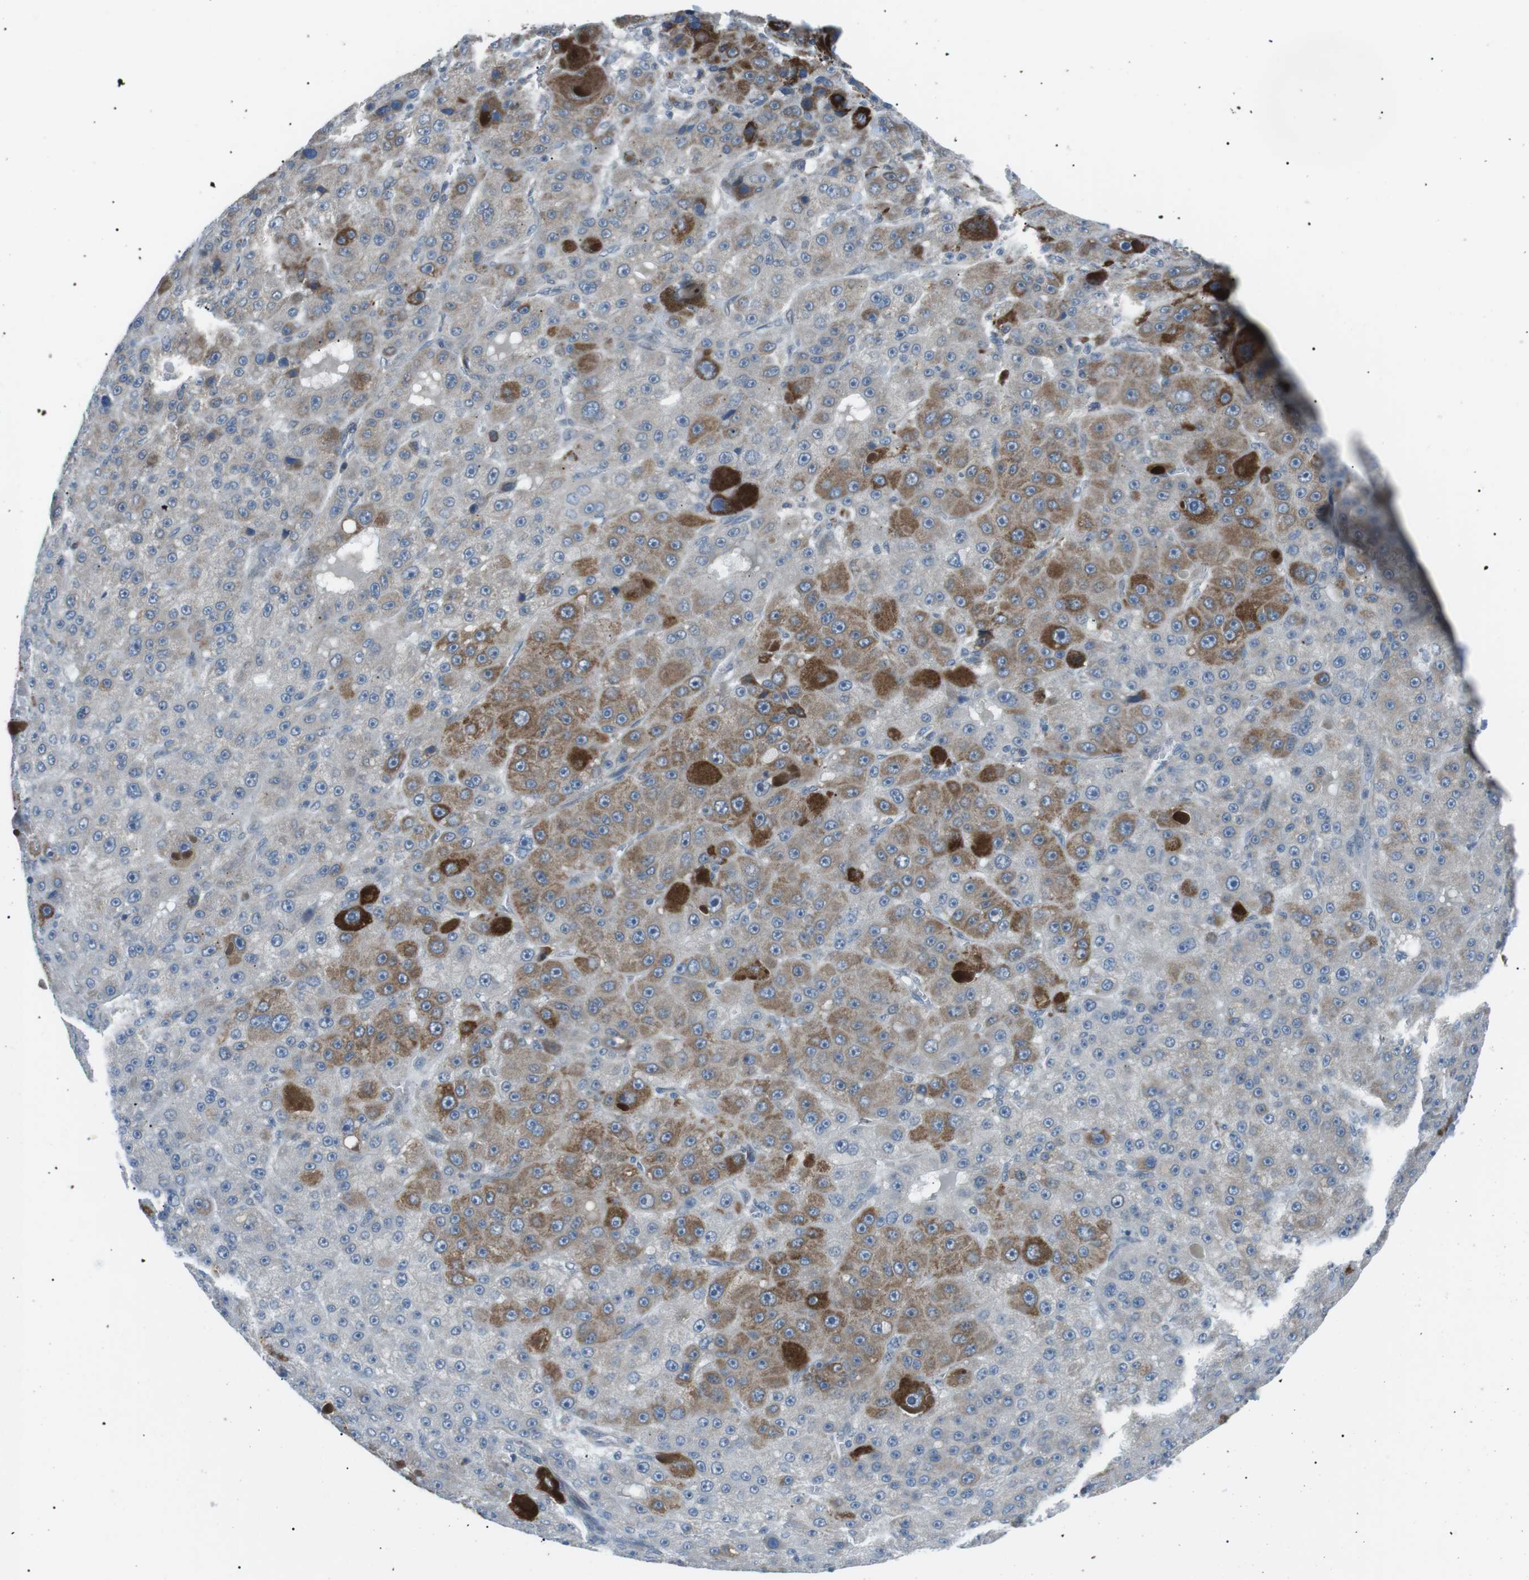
{"staining": {"intensity": "strong", "quantity": "25%-75%", "location": "cytoplasmic/membranous"}, "tissue": "liver cancer", "cell_type": "Tumor cells", "image_type": "cancer", "snomed": [{"axis": "morphology", "description": "Carcinoma, Hepatocellular, NOS"}, {"axis": "topography", "description": "Liver"}], "caption": "Protein staining of liver hepatocellular carcinoma tissue displays strong cytoplasmic/membranous staining in about 25%-75% of tumor cells.", "gene": "ARID5B", "patient": {"sex": "male", "age": 76}}